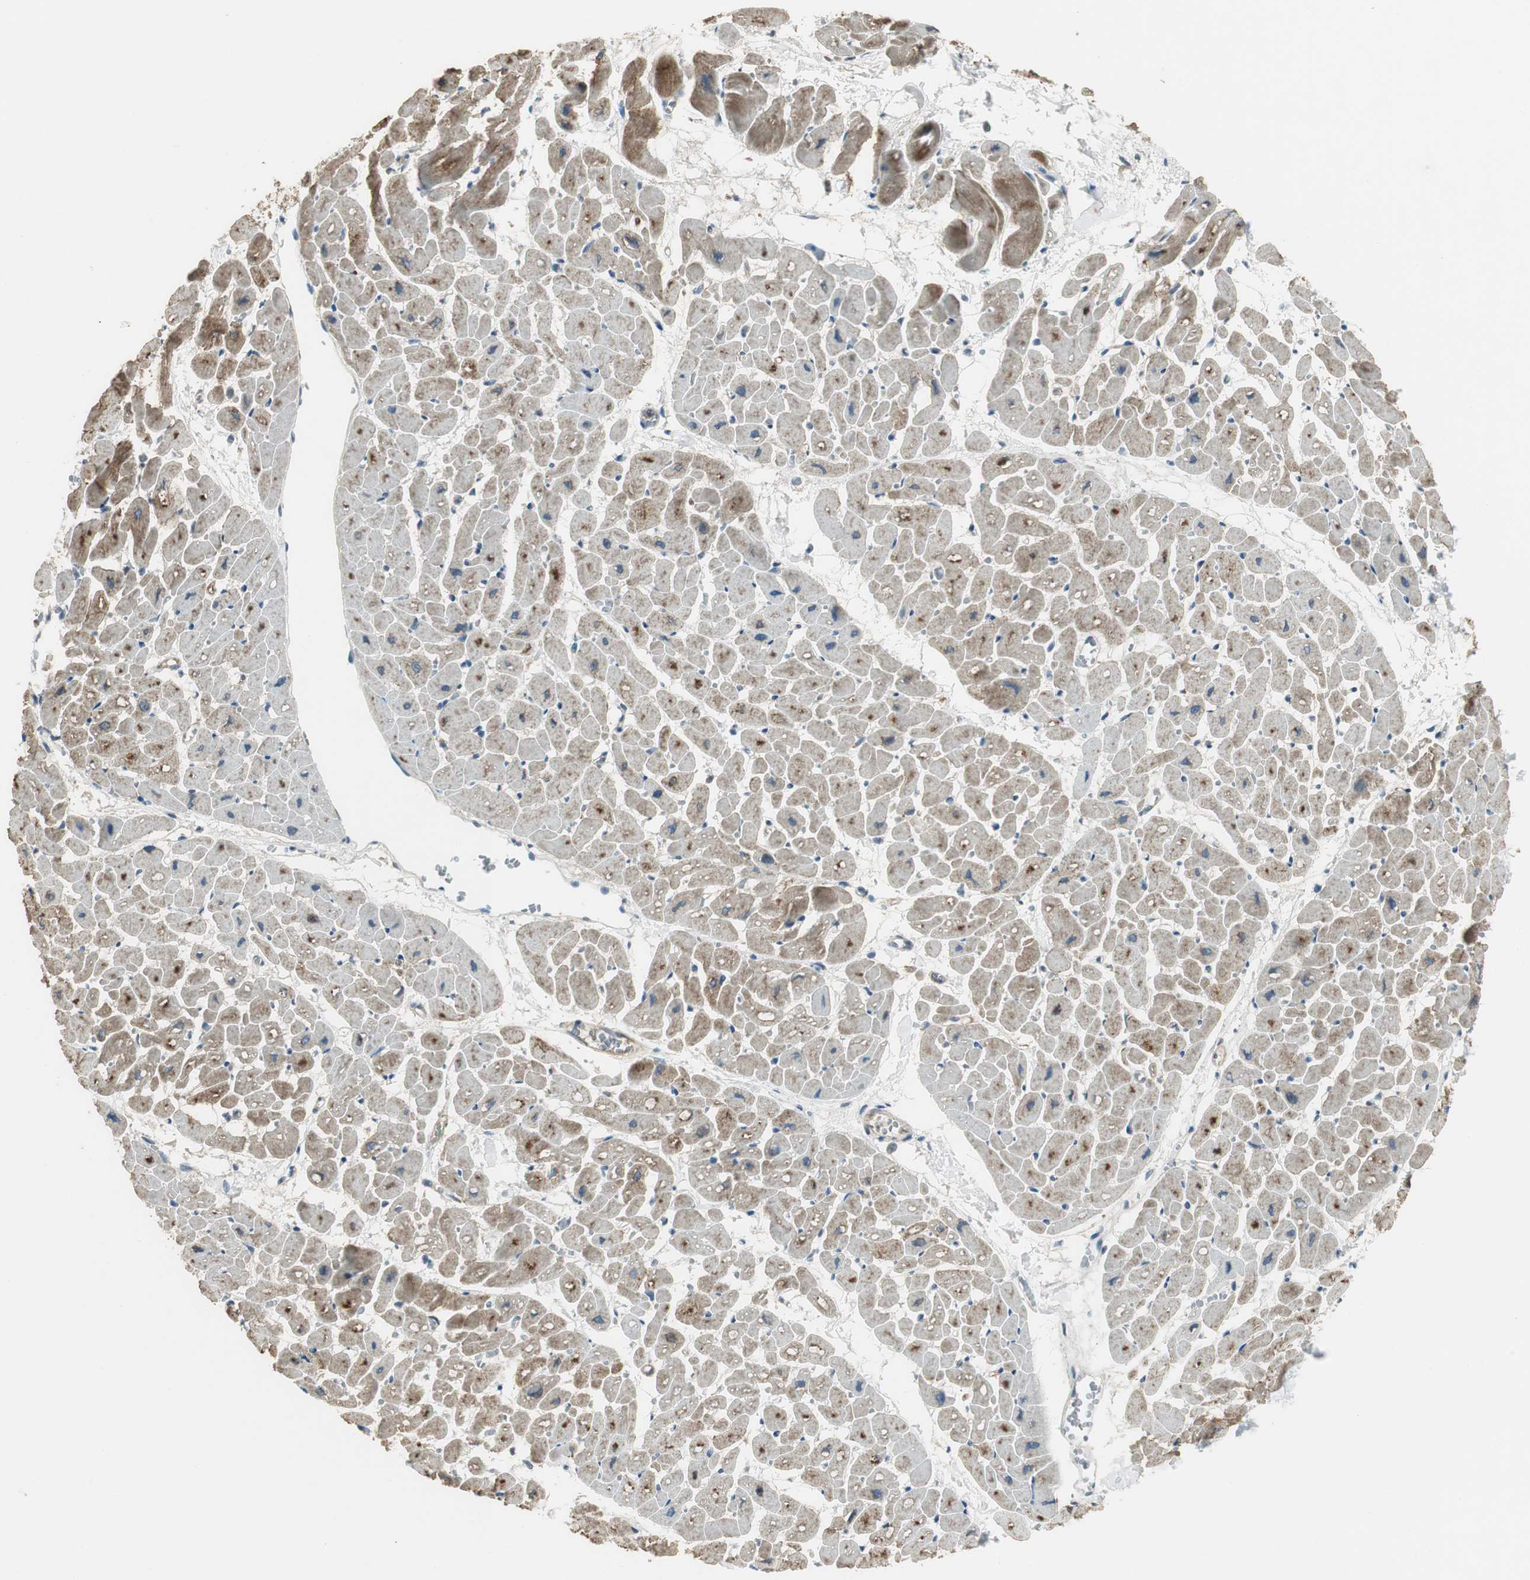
{"staining": {"intensity": "strong", "quantity": ">75%", "location": "cytoplasmic/membranous"}, "tissue": "heart muscle", "cell_type": "Cardiomyocytes", "image_type": "normal", "snomed": [{"axis": "morphology", "description": "Normal tissue, NOS"}, {"axis": "topography", "description": "Heart"}], "caption": "Cardiomyocytes demonstrate high levels of strong cytoplasmic/membranous positivity in about >75% of cells in unremarkable human heart muscle.", "gene": "MSTO1", "patient": {"sex": "male", "age": 45}}